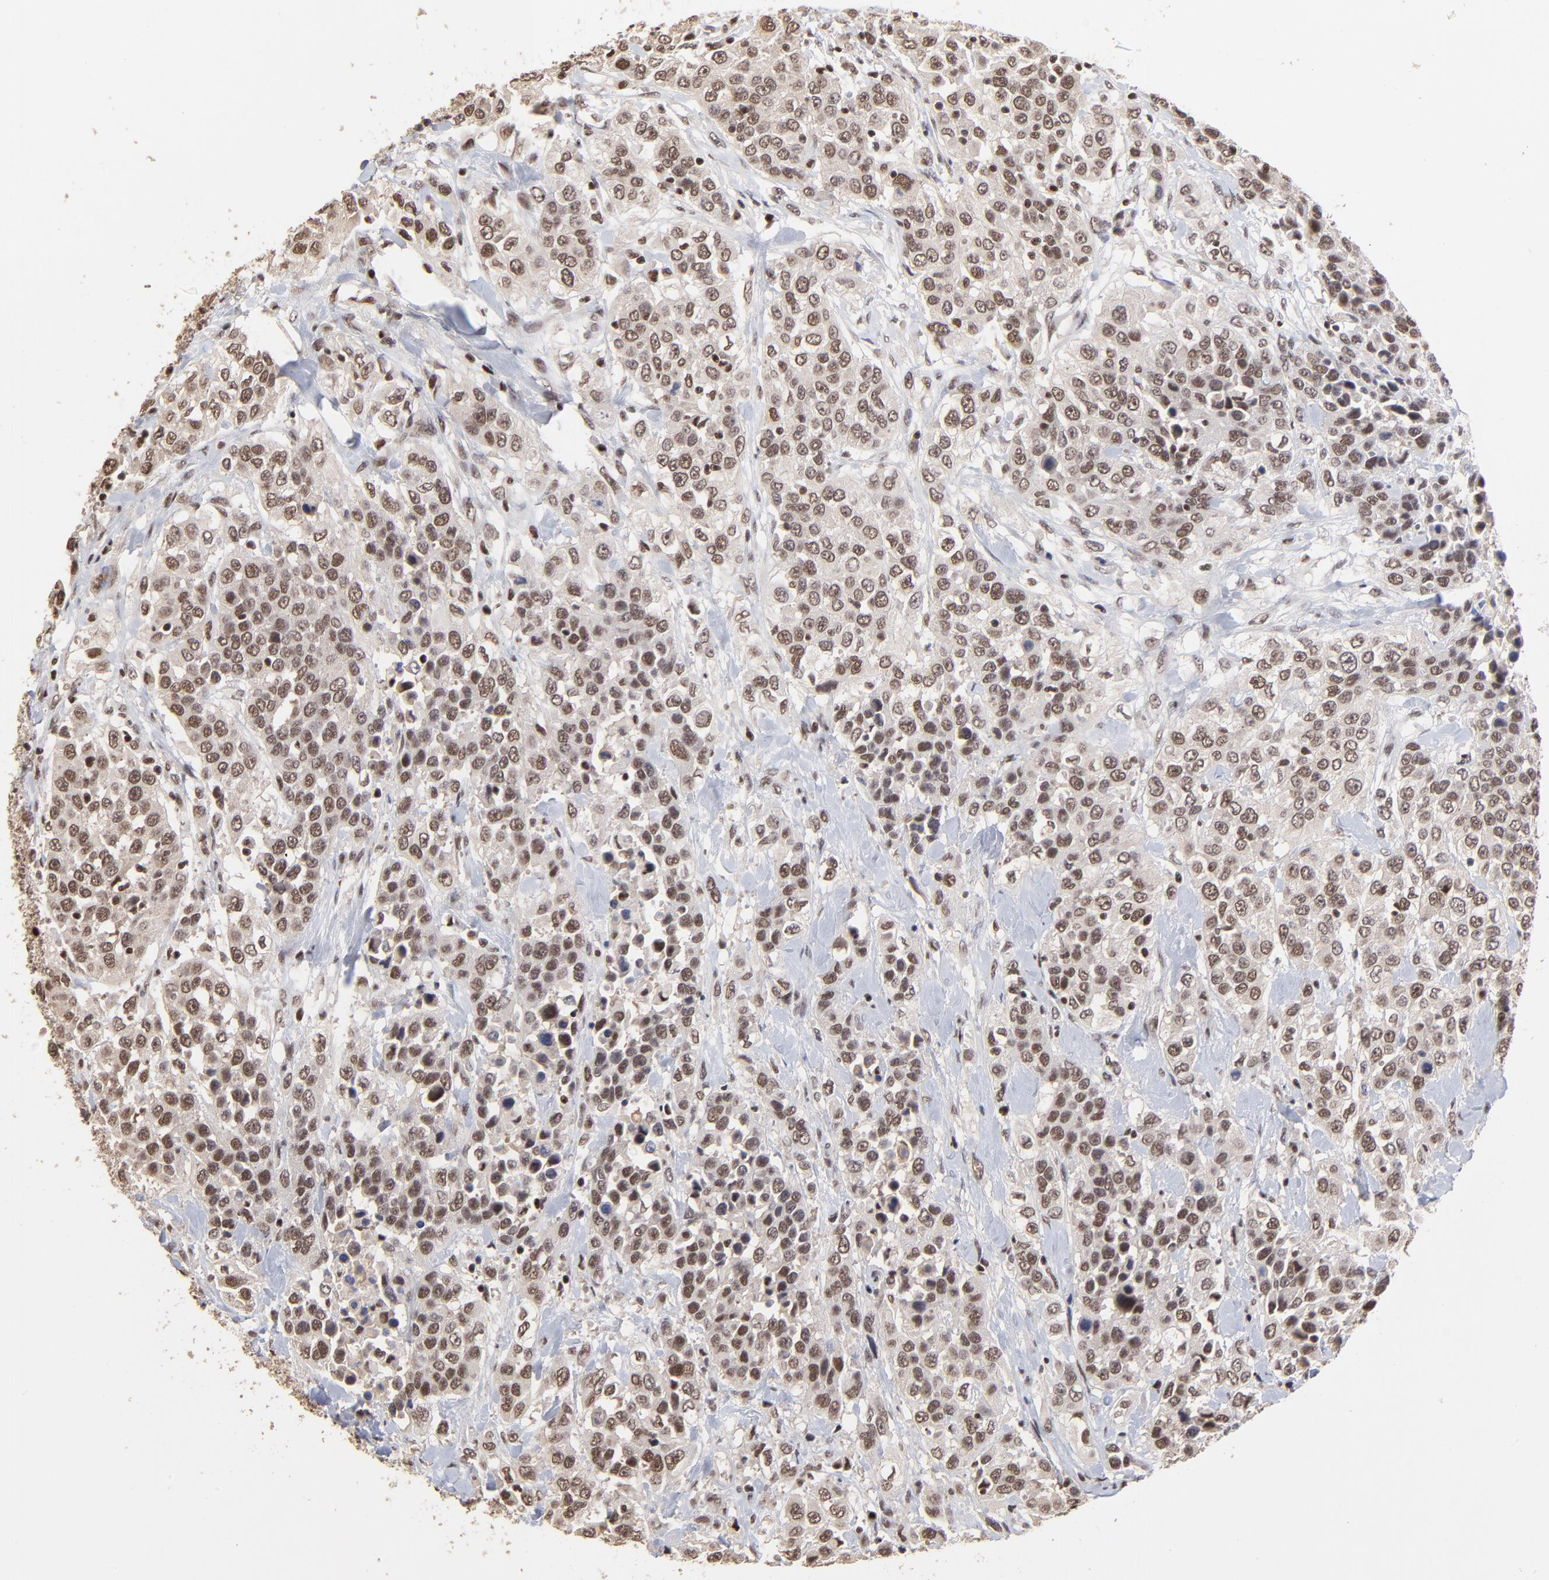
{"staining": {"intensity": "moderate", "quantity": ">75%", "location": "cytoplasmic/membranous,nuclear"}, "tissue": "urothelial cancer", "cell_type": "Tumor cells", "image_type": "cancer", "snomed": [{"axis": "morphology", "description": "Urothelial carcinoma, High grade"}, {"axis": "topography", "description": "Urinary bladder"}], "caption": "The immunohistochemical stain shows moderate cytoplasmic/membranous and nuclear expression in tumor cells of urothelial carcinoma (high-grade) tissue.", "gene": "DSN1", "patient": {"sex": "female", "age": 80}}